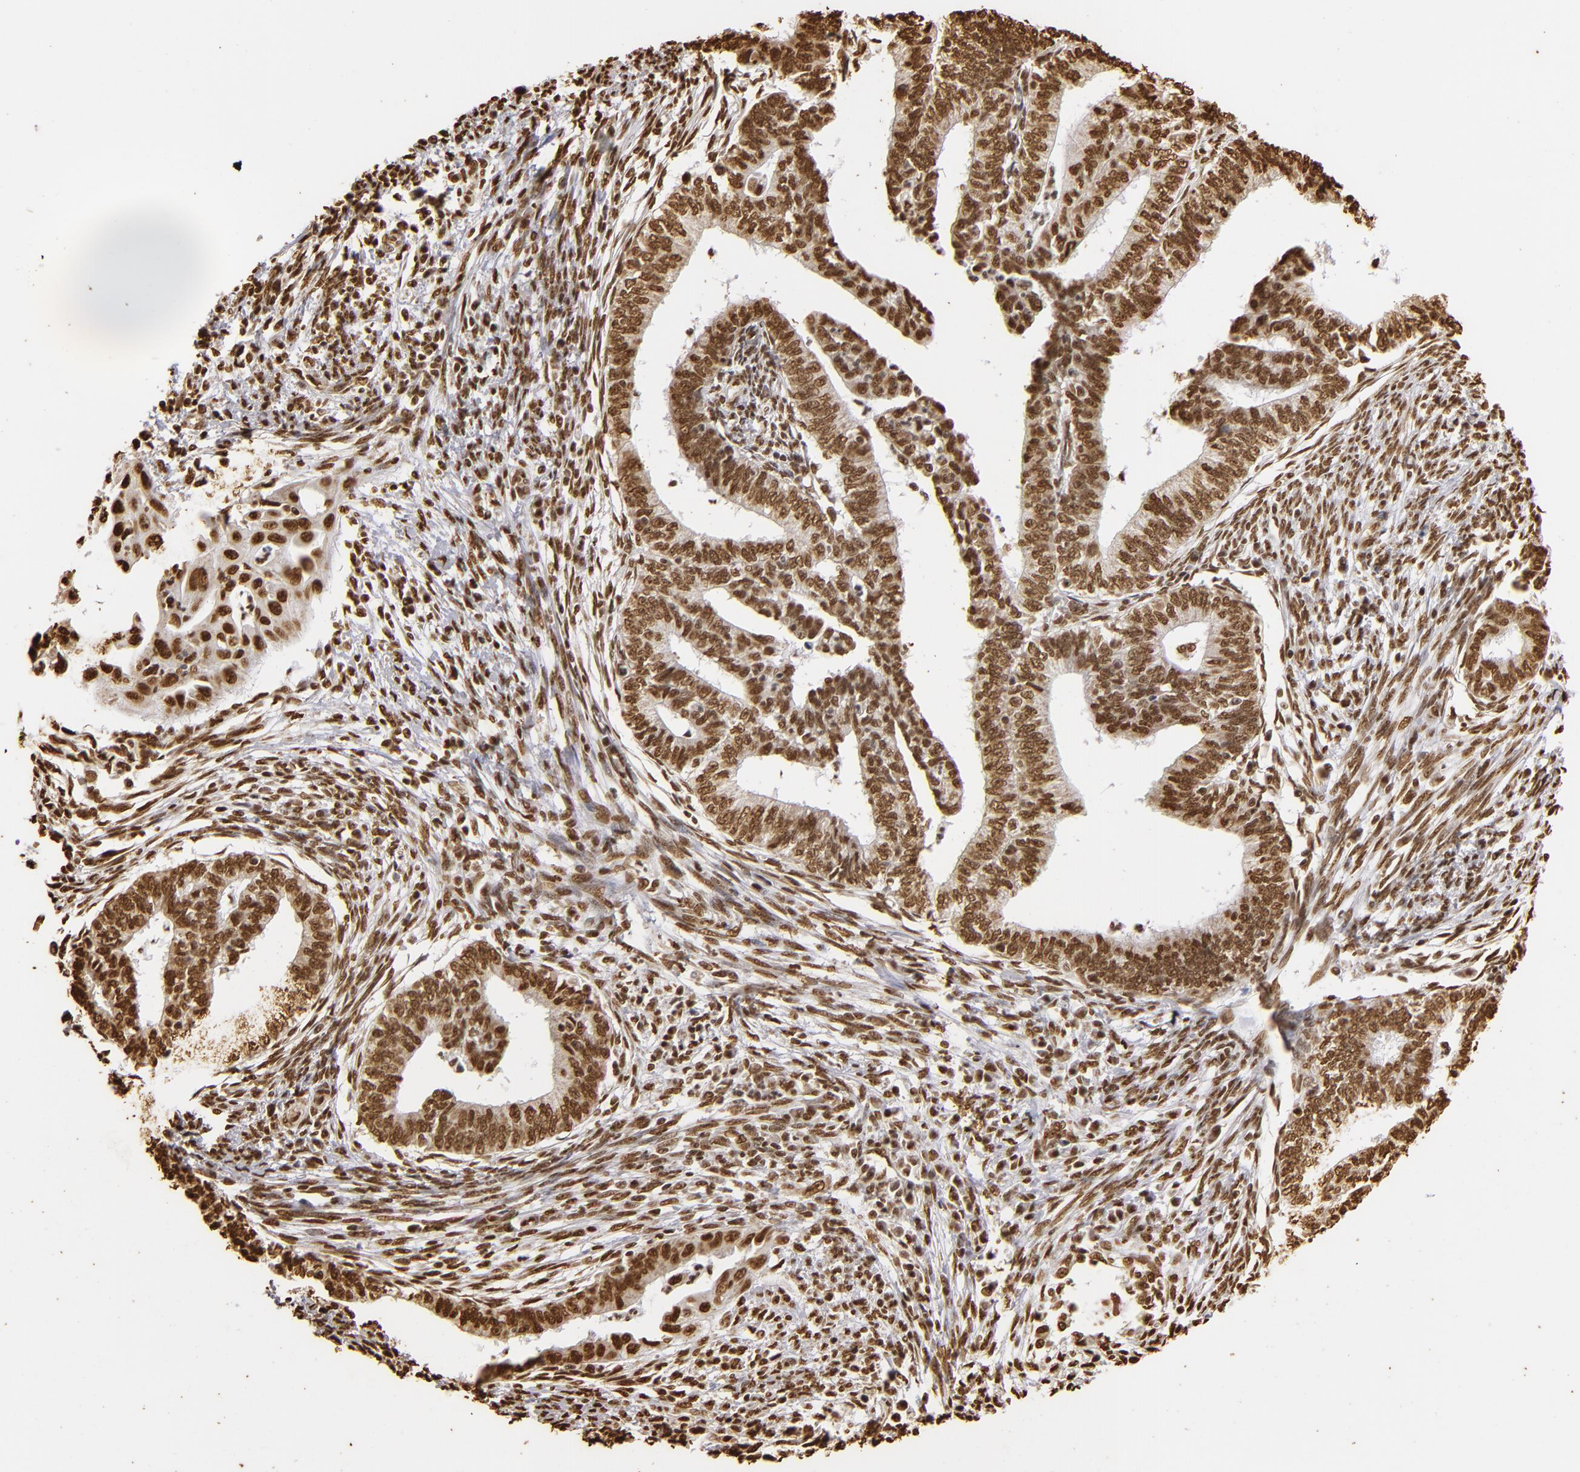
{"staining": {"intensity": "moderate", "quantity": ">75%", "location": "nuclear"}, "tissue": "endometrial cancer", "cell_type": "Tumor cells", "image_type": "cancer", "snomed": [{"axis": "morphology", "description": "Adenocarcinoma, NOS"}, {"axis": "topography", "description": "Endometrium"}], "caption": "Immunohistochemistry of human endometrial cancer exhibits medium levels of moderate nuclear staining in approximately >75% of tumor cells.", "gene": "ILF3", "patient": {"sex": "female", "age": 66}}